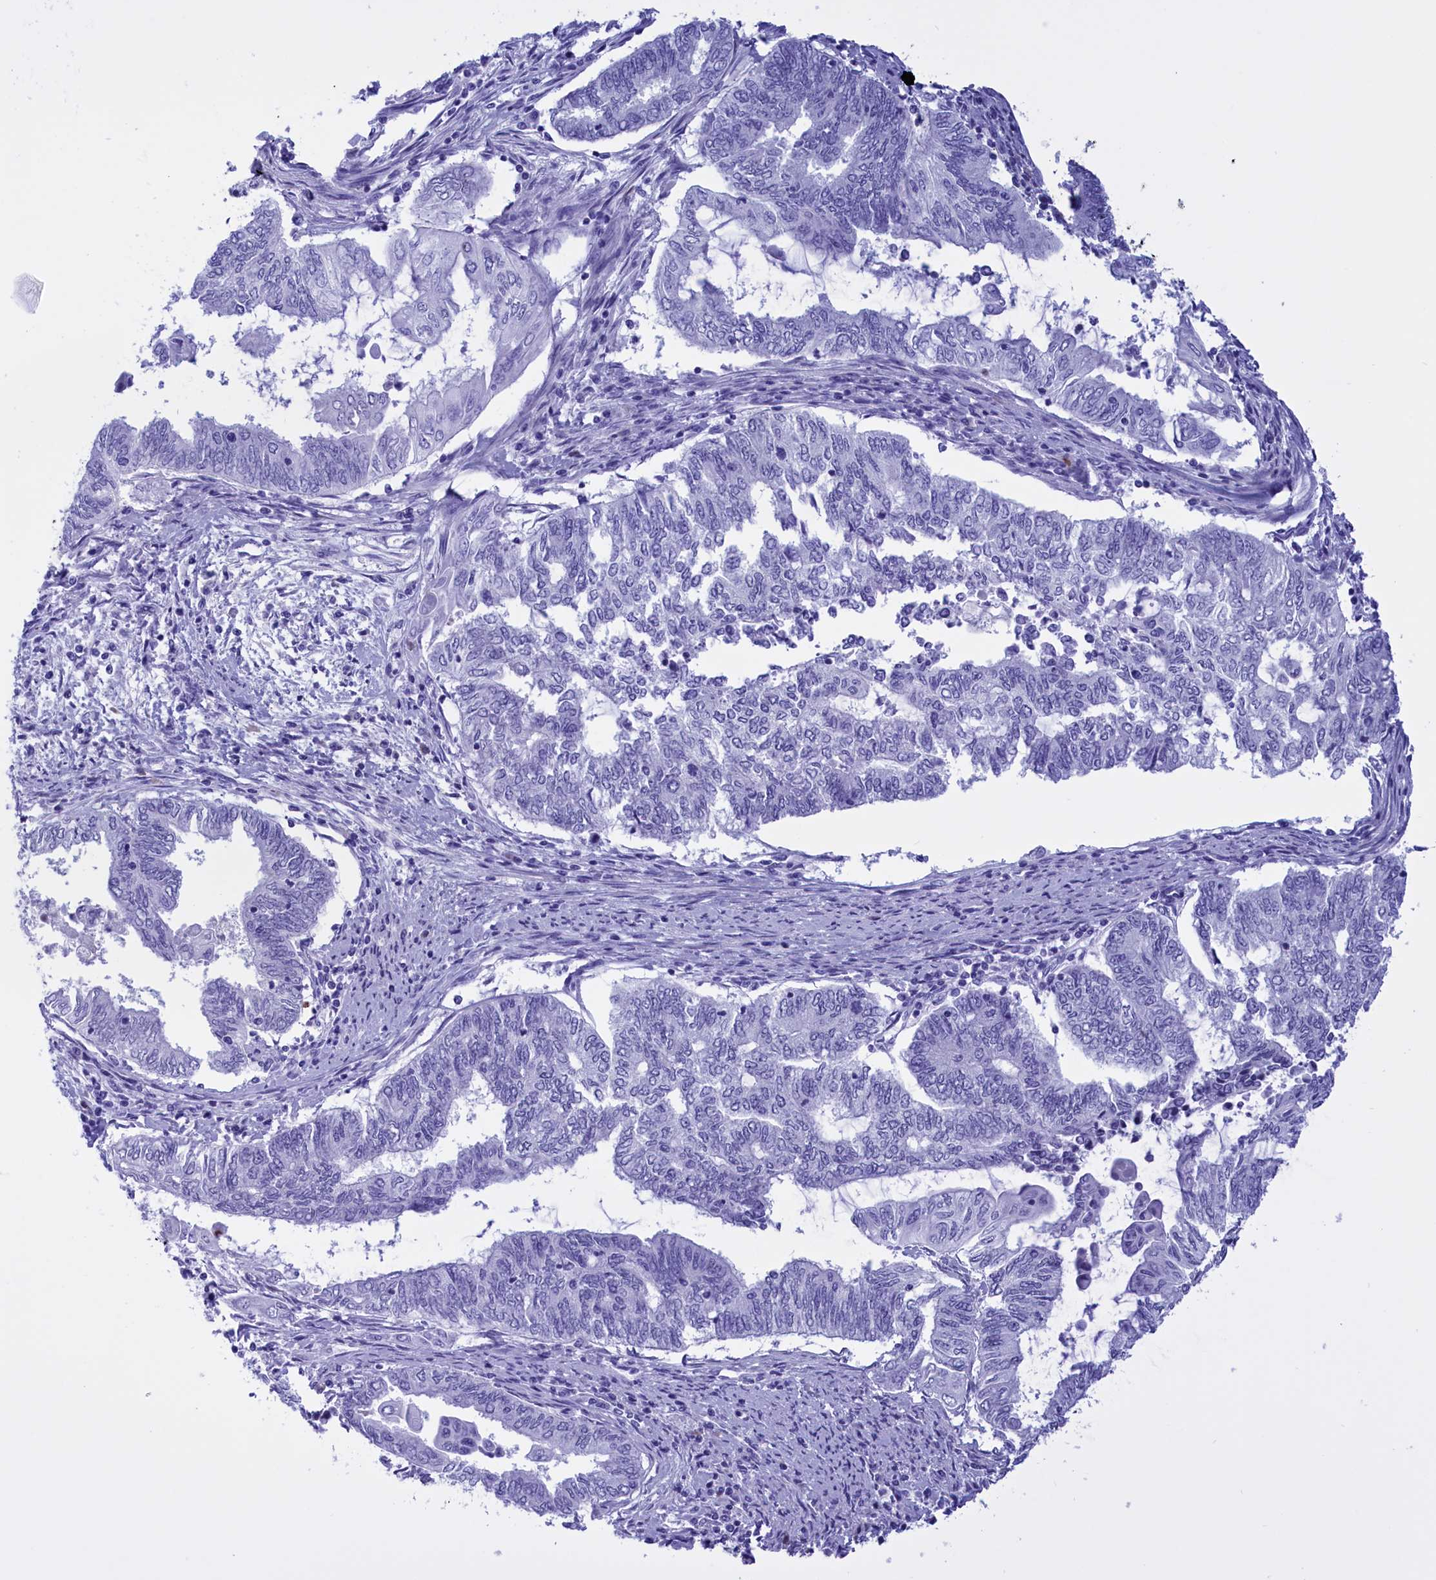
{"staining": {"intensity": "negative", "quantity": "none", "location": "none"}, "tissue": "endometrial cancer", "cell_type": "Tumor cells", "image_type": "cancer", "snomed": [{"axis": "morphology", "description": "Adenocarcinoma, NOS"}, {"axis": "topography", "description": "Uterus"}, {"axis": "topography", "description": "Endometrium"}], "caption": "Immunohistochemistry micrograph of human endometrial cancer stained for a protein (brown), which shows no positivity in tumor cells.", "gene": "BRI3", "patient": {"sex": "female", "age": 70}}